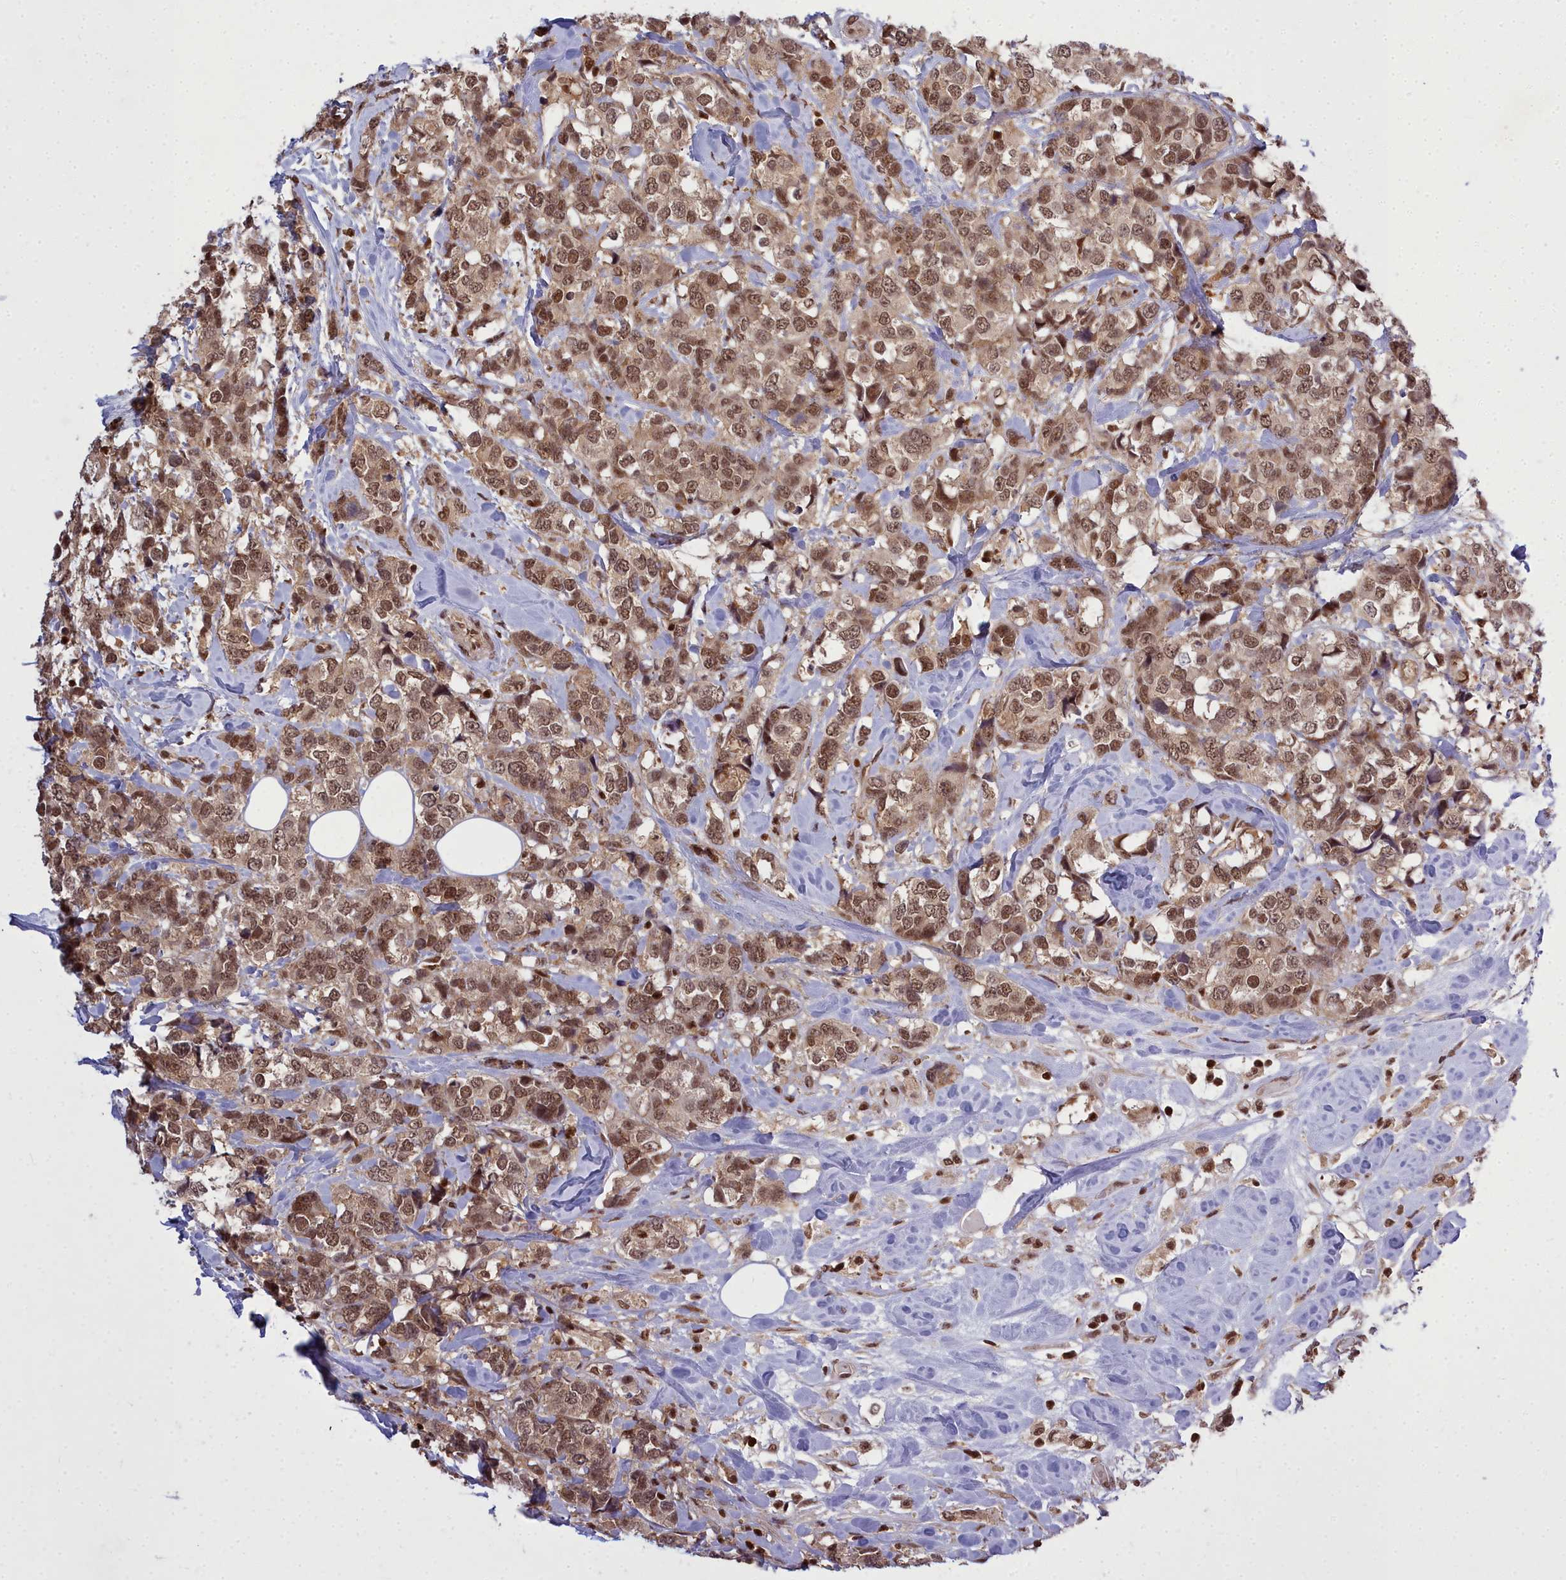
{"staining": {"intensity": "moderate", "quantity": ">75%", "location": "nuclear"}, "tissue": "breast cancer", "cell_type": "Tumor cells", "image_type": "cancer", "snomed": [{"axis": "morphology", "description": "Lobular carcinoma"}, {"axis": "topography", "description": "Breast"}], "caption": "Immunohistochemistry (IHC) (DAB (3,3'-diaminobenzidine)) staining of human breast lobular carcinoma demonstrates moderate nuclear protein expression in approximately >75% of tumor cells.", "gene": "GMEB1", "patient": {"sex": "female", "age": 59}}